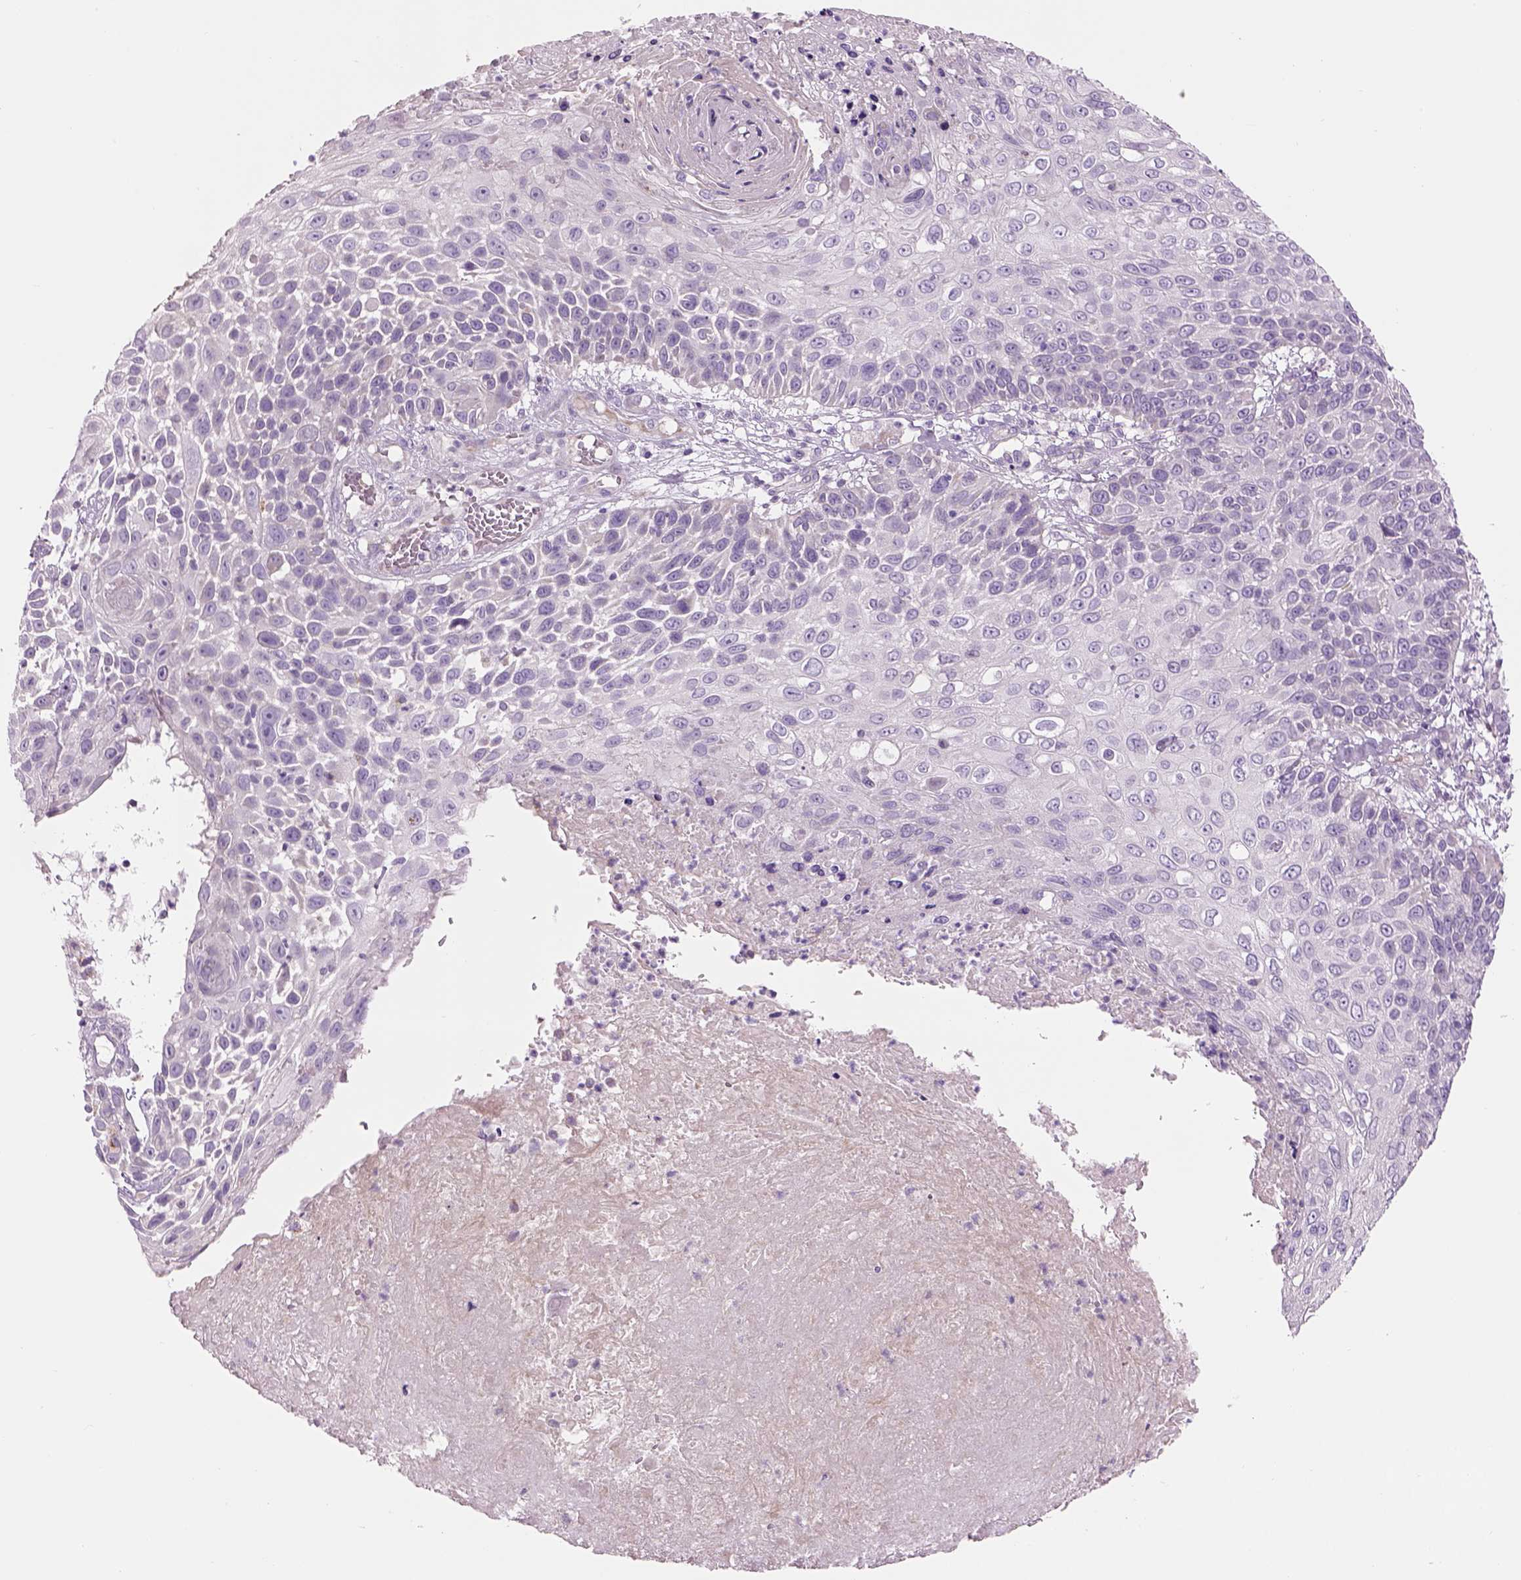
{"staining": {"intensity": "negative", "quantity": "none", "location": "none"}, "tissue": "skin cancer", "cell_type": "Tumor cells", "image_type": "cancer", "snomed": [{"axis": "morphology", "description": "Squamous cell carcinoma, NOS"}, {"axis": "topography", "description": "Skin"}], "caption": "Tumor cells show no significant staining in skin cancer (squamous cell carcinoma).", "gene": "IFT52", "patient": {"sex": "male", "age": 92}}